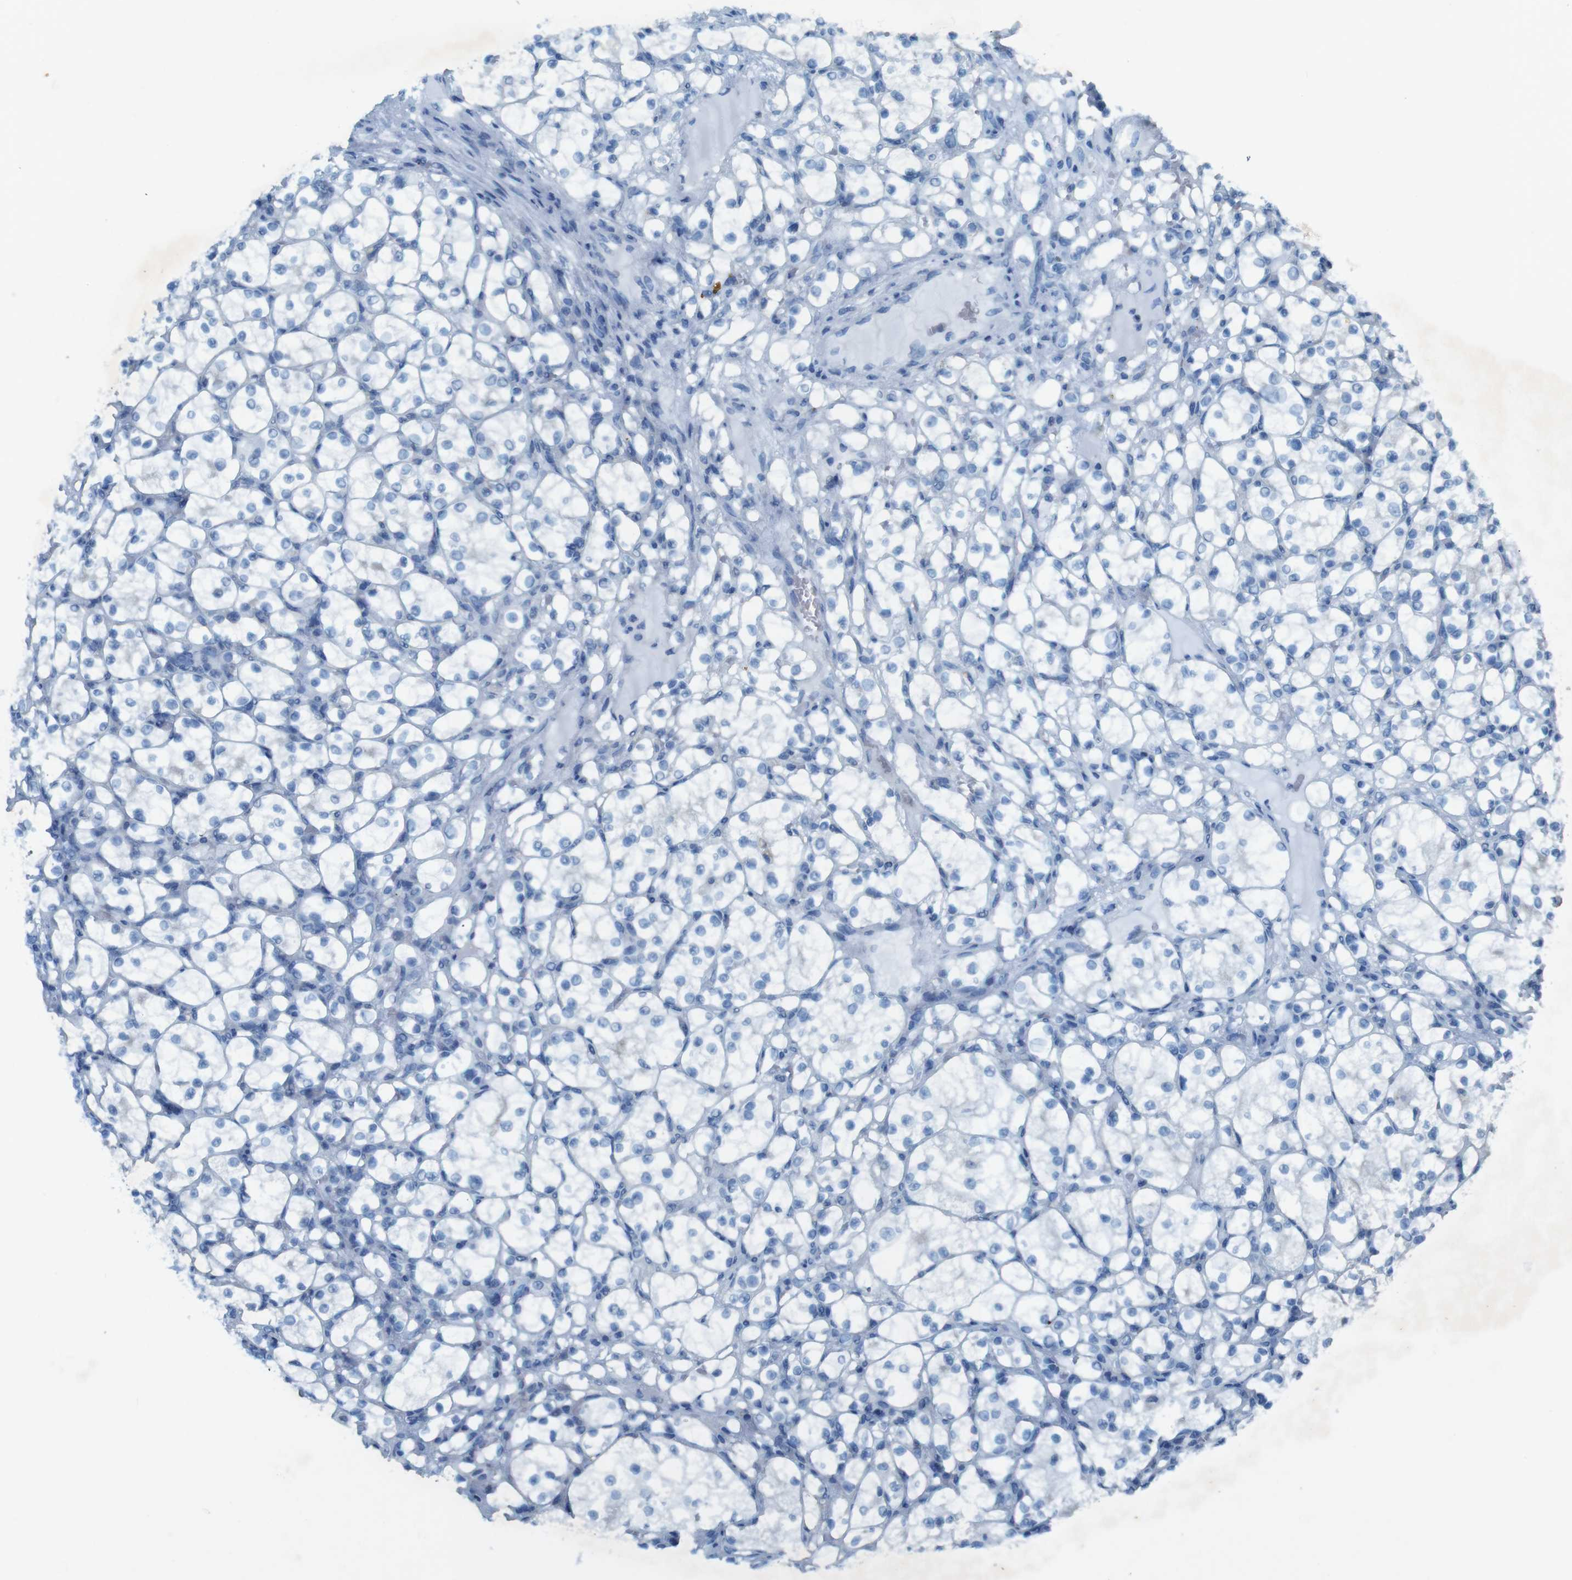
{"staining": {"intensity": "negative", "quantity": "none", "location": "none"}, "tissue": "renal cancer", "cell_type": "Tumor cells", "image_type": "cancer", "snomed": [{"axis": "morphology", "description": "Adenocarcinoma, NOS"}, {"axis": "topography", "description": "Kidney"}], "caption": "Photomicrograph shows no significant protein staining in tumor cells of renal adenocarcinoma.", "gene": "MOGAT3", "patient": {"sex": "female", "age": 69}}